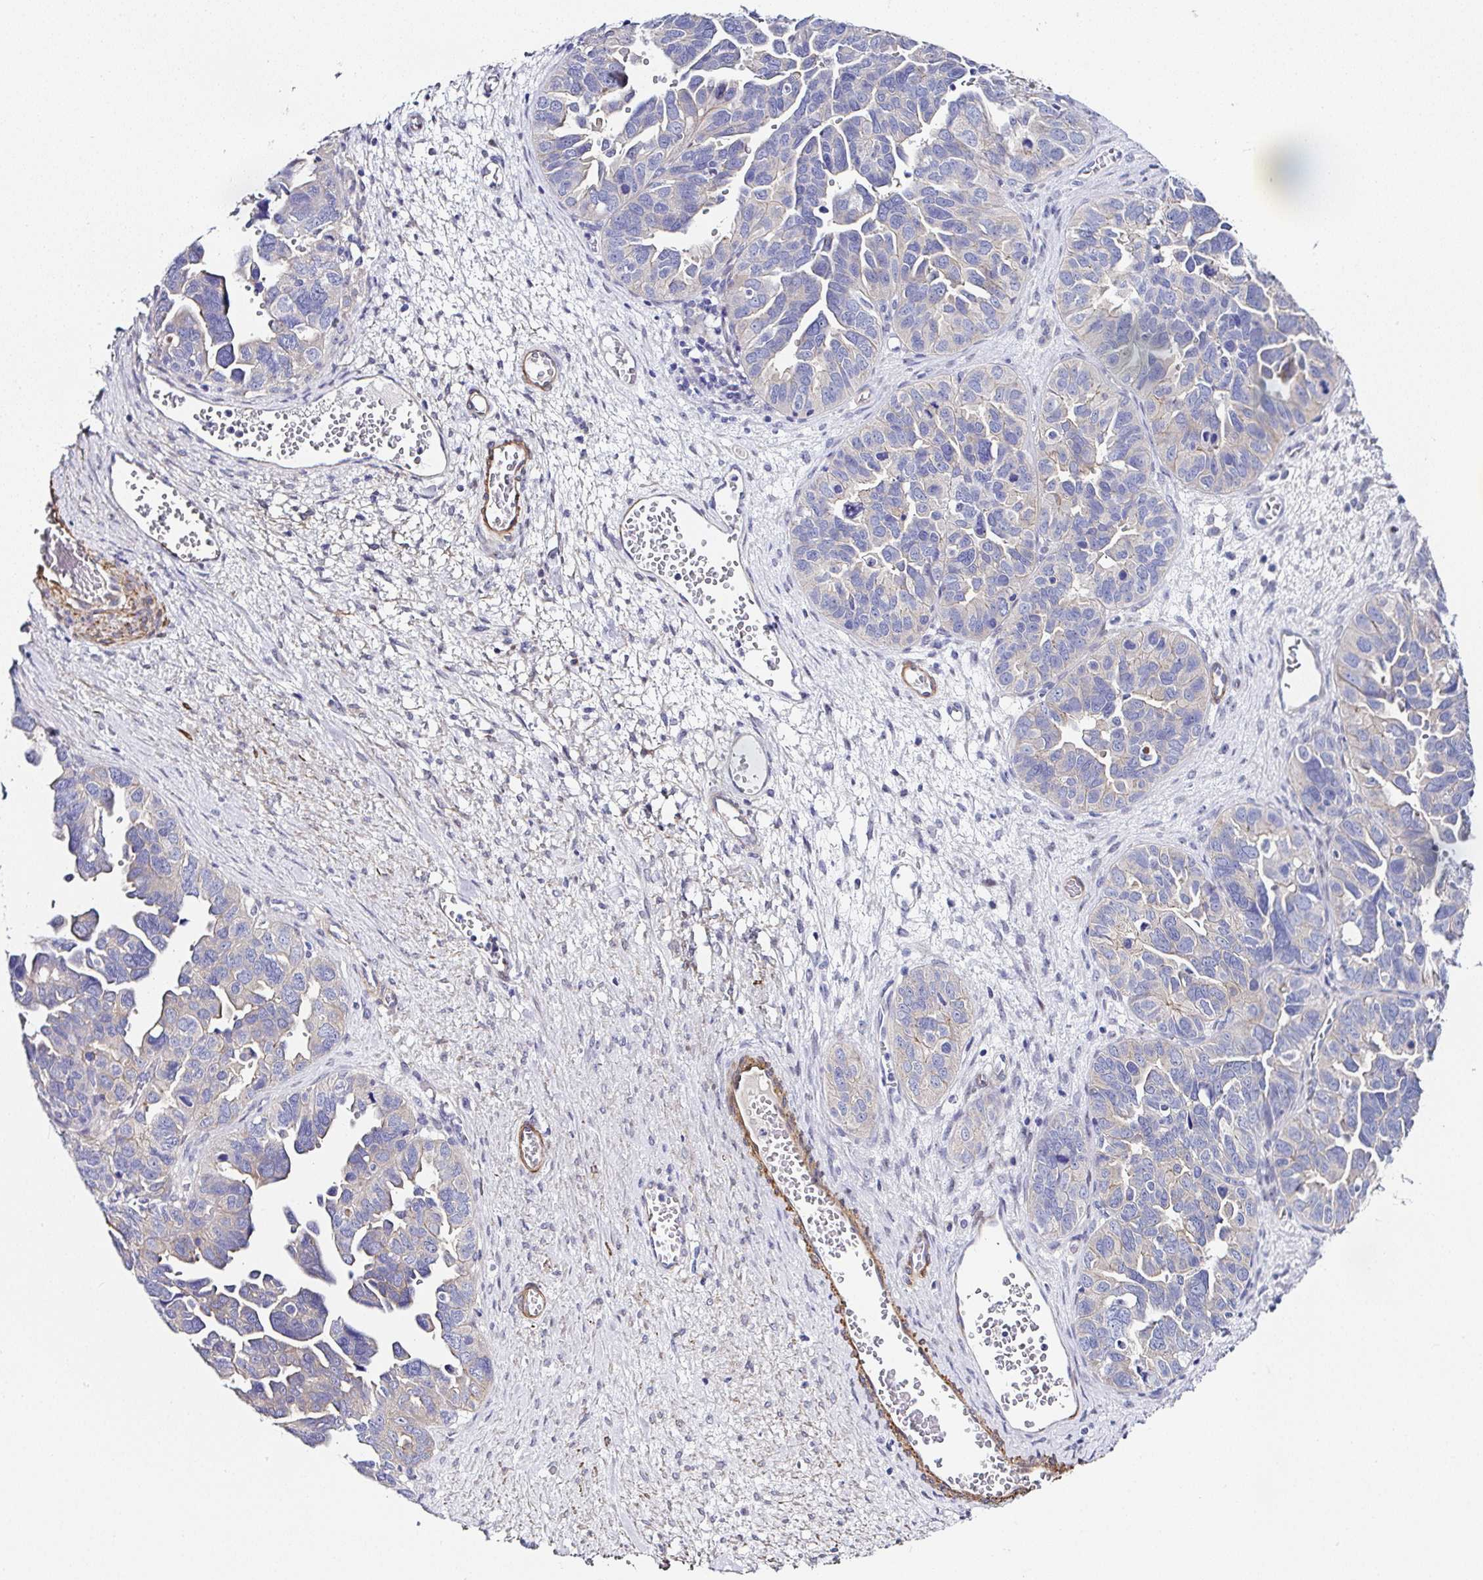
{"staining": {"intensity": "weak", "quantity": "<25%", "location": "cytoplasmic/membranous"}, "tissue": "ovarian cancer", "cell_type": "Tumor cells", "image_type": "cancer", "snomed": [{"axis": "morphology", "description": "Cystadenocarcinoma, serous, NOS"}, {"axis": "topography", "description": "Ovary"}], "caption": "Tumor cells are negative for brown protein staining in ovarian cancer (serous cystadenocarcinoma).", "gene": "PPFIA4", "patient": {"sex": "female", "age": 64}}